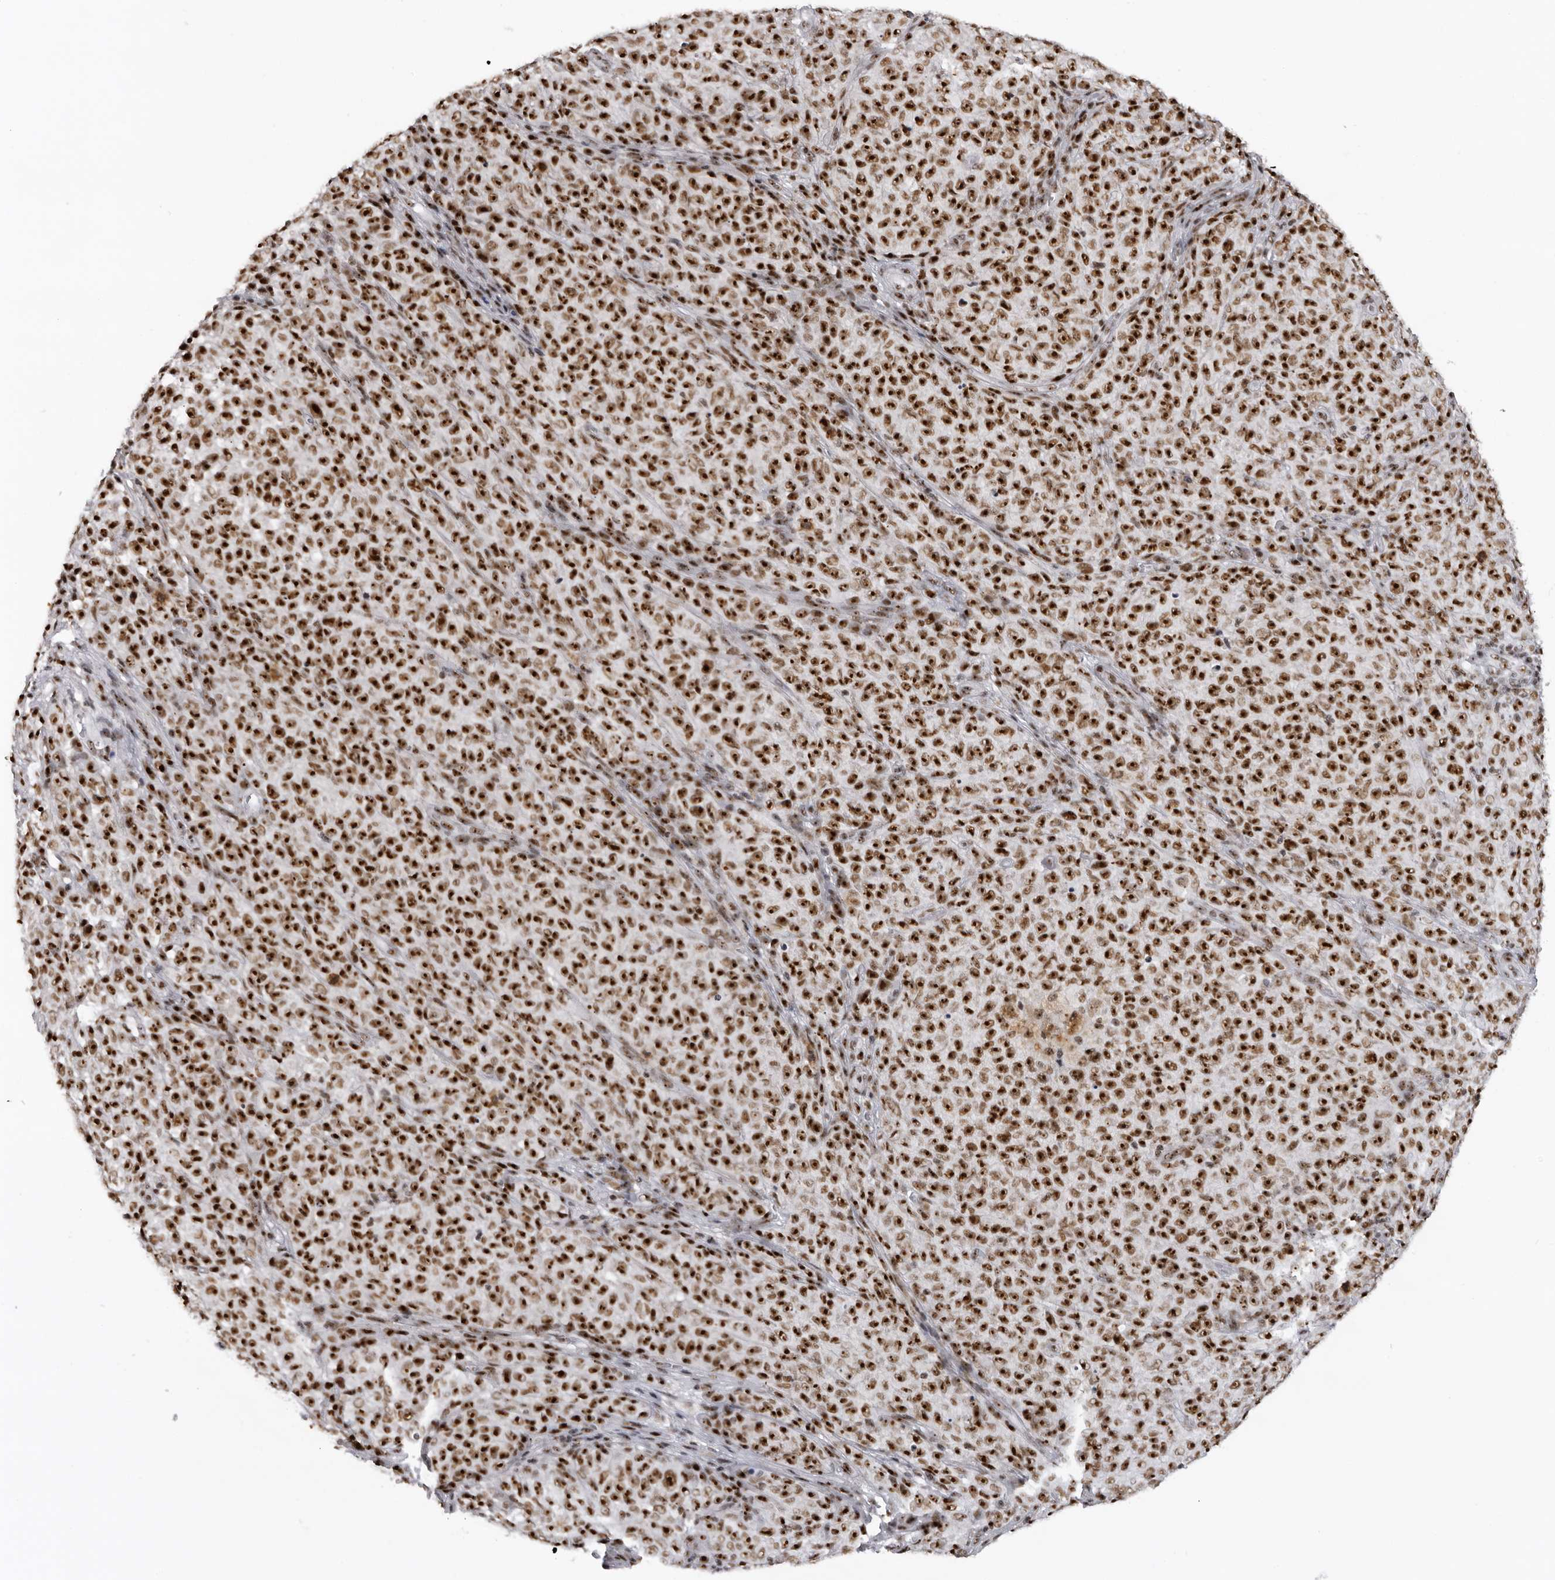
{"staining": {"intensity": "strong", "quantity": ">75%", "location": "nuclear"}, "tissue": "melanoma", "cell_type": "Tumor cells", "image_type": "cancer", "snomed": [{"axis": "morphology", "description": "Malignant melanoma, NOS"}, {"axis": "topography", "description": "Skin"}], "caption": "Immunohistochemical staining of human malignant melanoma displays high levels of strong nuclear protein positivity in about >75% of tumor cells. (Stains: DAB (3,3'-diaminobenzidine) in brown, nuclei in blue, Microscopy: brightfield microscopy at high magnification).", "gene": "DHX9", "patient": {"sex": "female", "age": 82}}